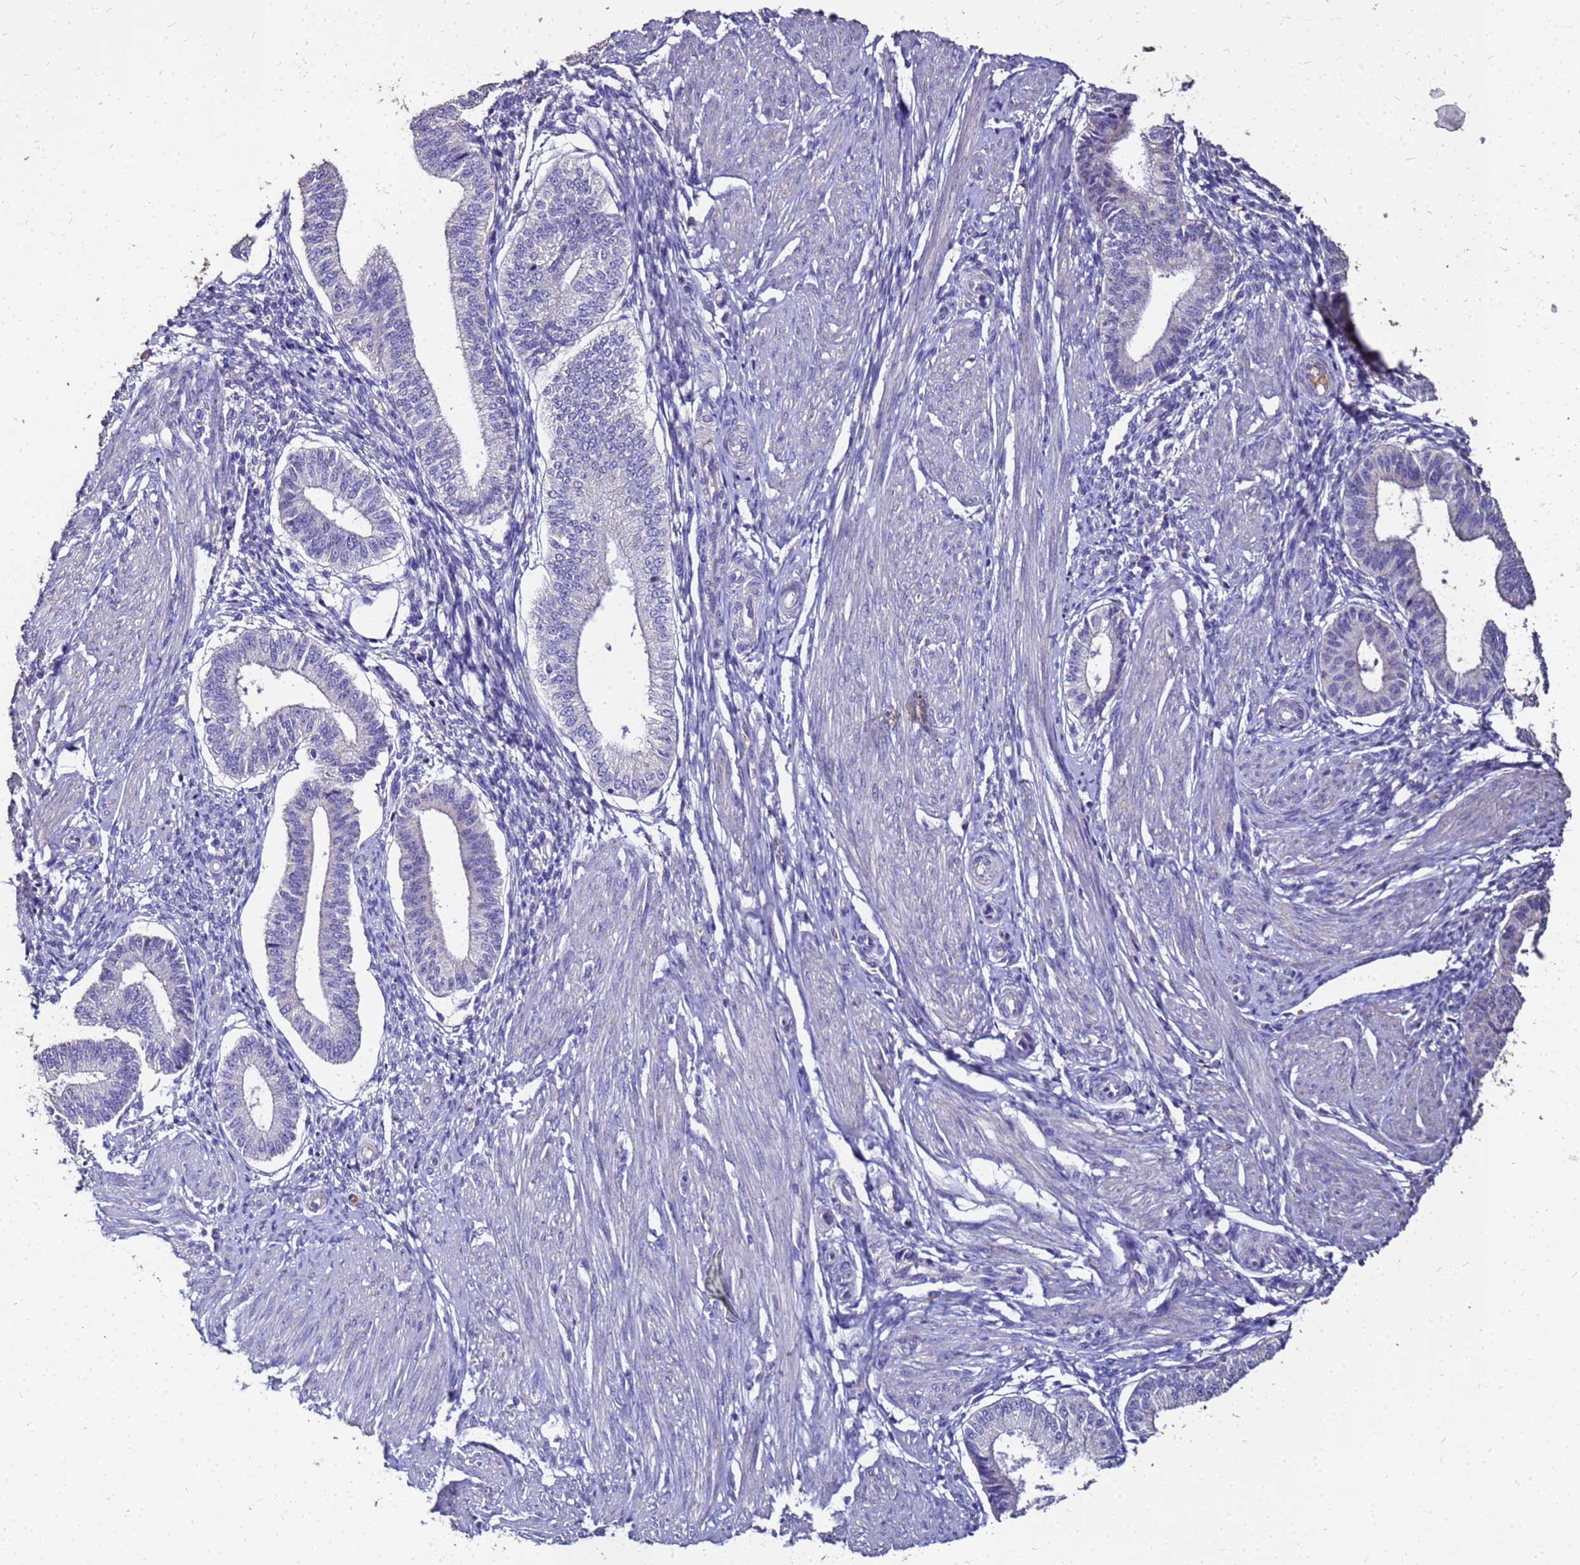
{"staining": {"intensity": "negative", "quantity": "none", "location": "none"}, "tissue": "endometrium", "cell_type": "Cells in endometrial stroma", "image_type": "normal", "snomed": [{"axis": "morphology", "description": "Normal tissue, NOS"}, {"axis": "topography", "description": "Endometrium"}], "caption": "Protein analysis of normal endometrium displays no significant expression in cells in endometrial stroma.", "gene": "S100A2", "patient": {"sex": "female", "age": 39}}